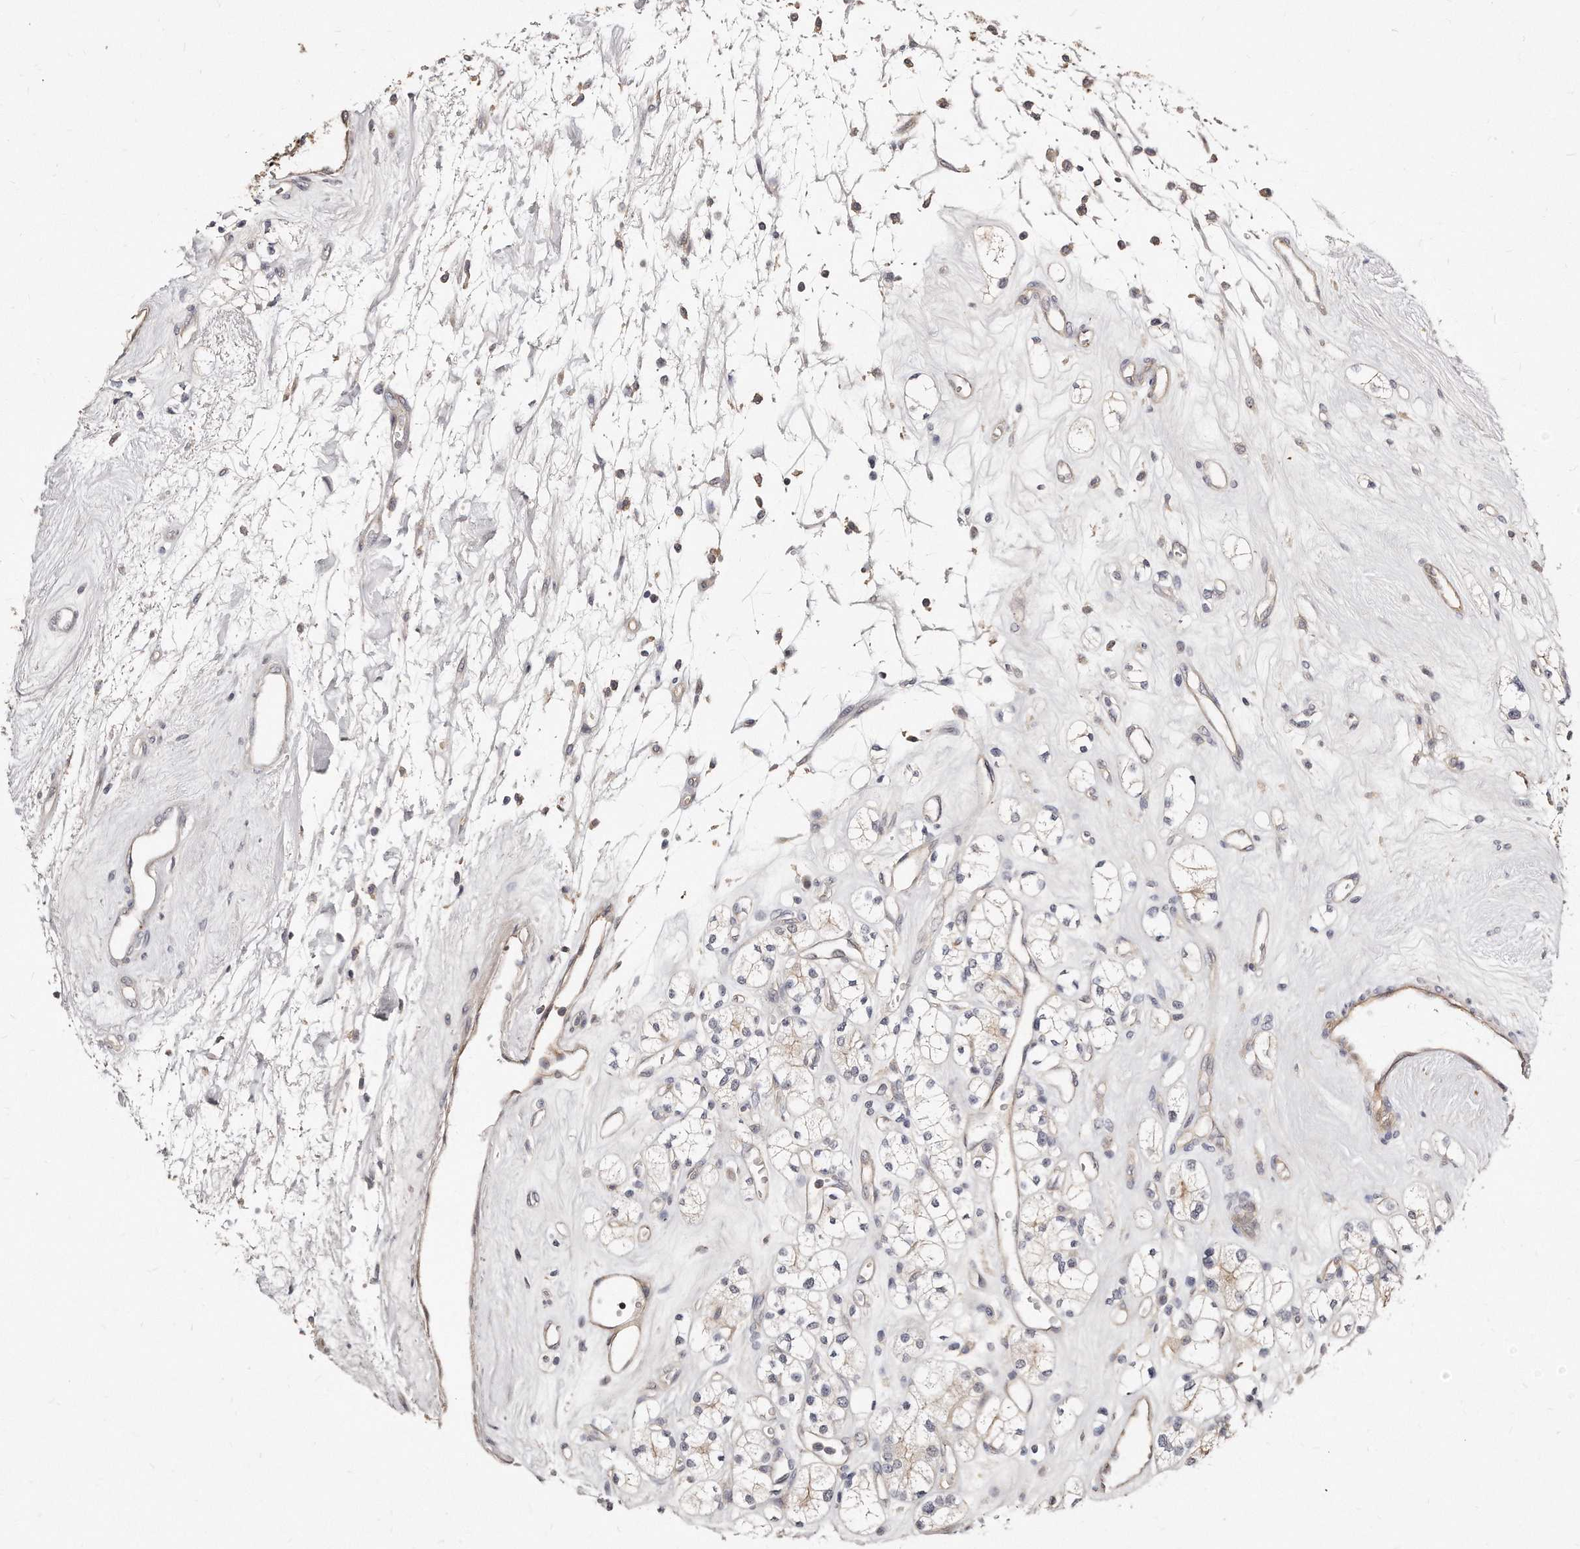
{"staining": {"intensity": "weak", "quantity": "<25%", "location": "cytoplasmic/membranous"}, "tissue": "renal cancer", "cell_type": "Tumor cells", "image_type": "cancer", "snomed": [{"axis": "morphology", "description": "Adenocarcinoma, NOS"}, {"axis": "topography", "description": "Kidney"}], "caption": "Immunohistochemistry histopathology image of neoplastic tissue: human renal cancer (adenocarcinoma) stained with DAB demonstrates no significant protein staining in tumor cells. Brightfield microscopy of immunohistochemistry (IHC) stained with DAB (brown) and hematoxylin (blue), captured at high magnification.", "gene": "CASZ1", "patient": {"sex": "male", "age": 77}}